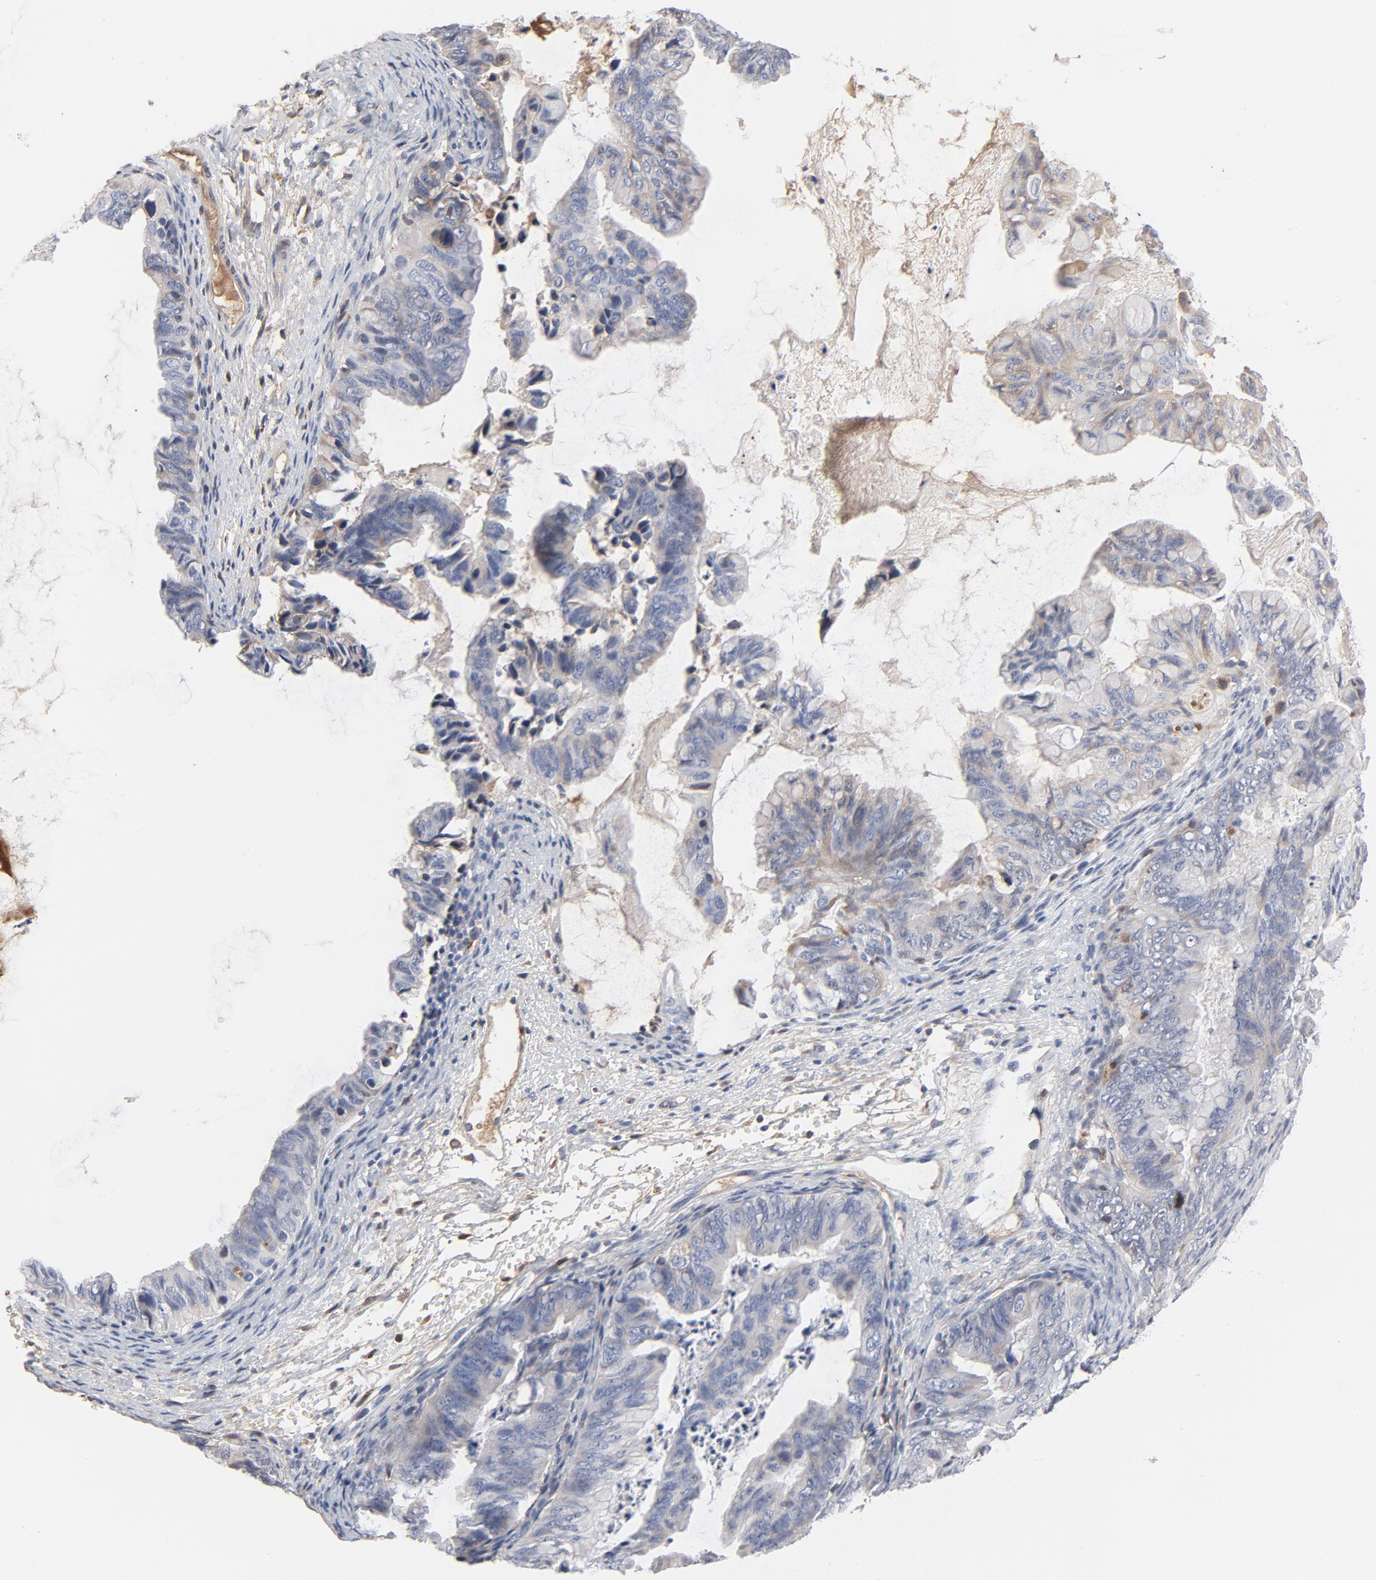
{"staining": {"intensity": "weak", "quantity": "<25%", "location": "cytoplasmic/membranous"}, "tissue": "ovarian cancer", "cell_type": "Tumor cells", "image_type": "cancer", "snomed": [{"axis": "morphology", "description": "Cystadenocarcinoma, mucinous, NOS"}, {"axis": "topography", "description": "Ovary"}], "caption": "High power microscopy micrograph of an immunohistochemistry (IHC) photomicrograph of ovarian cancer, revealing no significant positivity in tumor cells. (DAB IHC visualized using brightfield microscopy, high magnification).", "gene": "SERPINA4", "patient": {"sex": "female", "age": 36}}